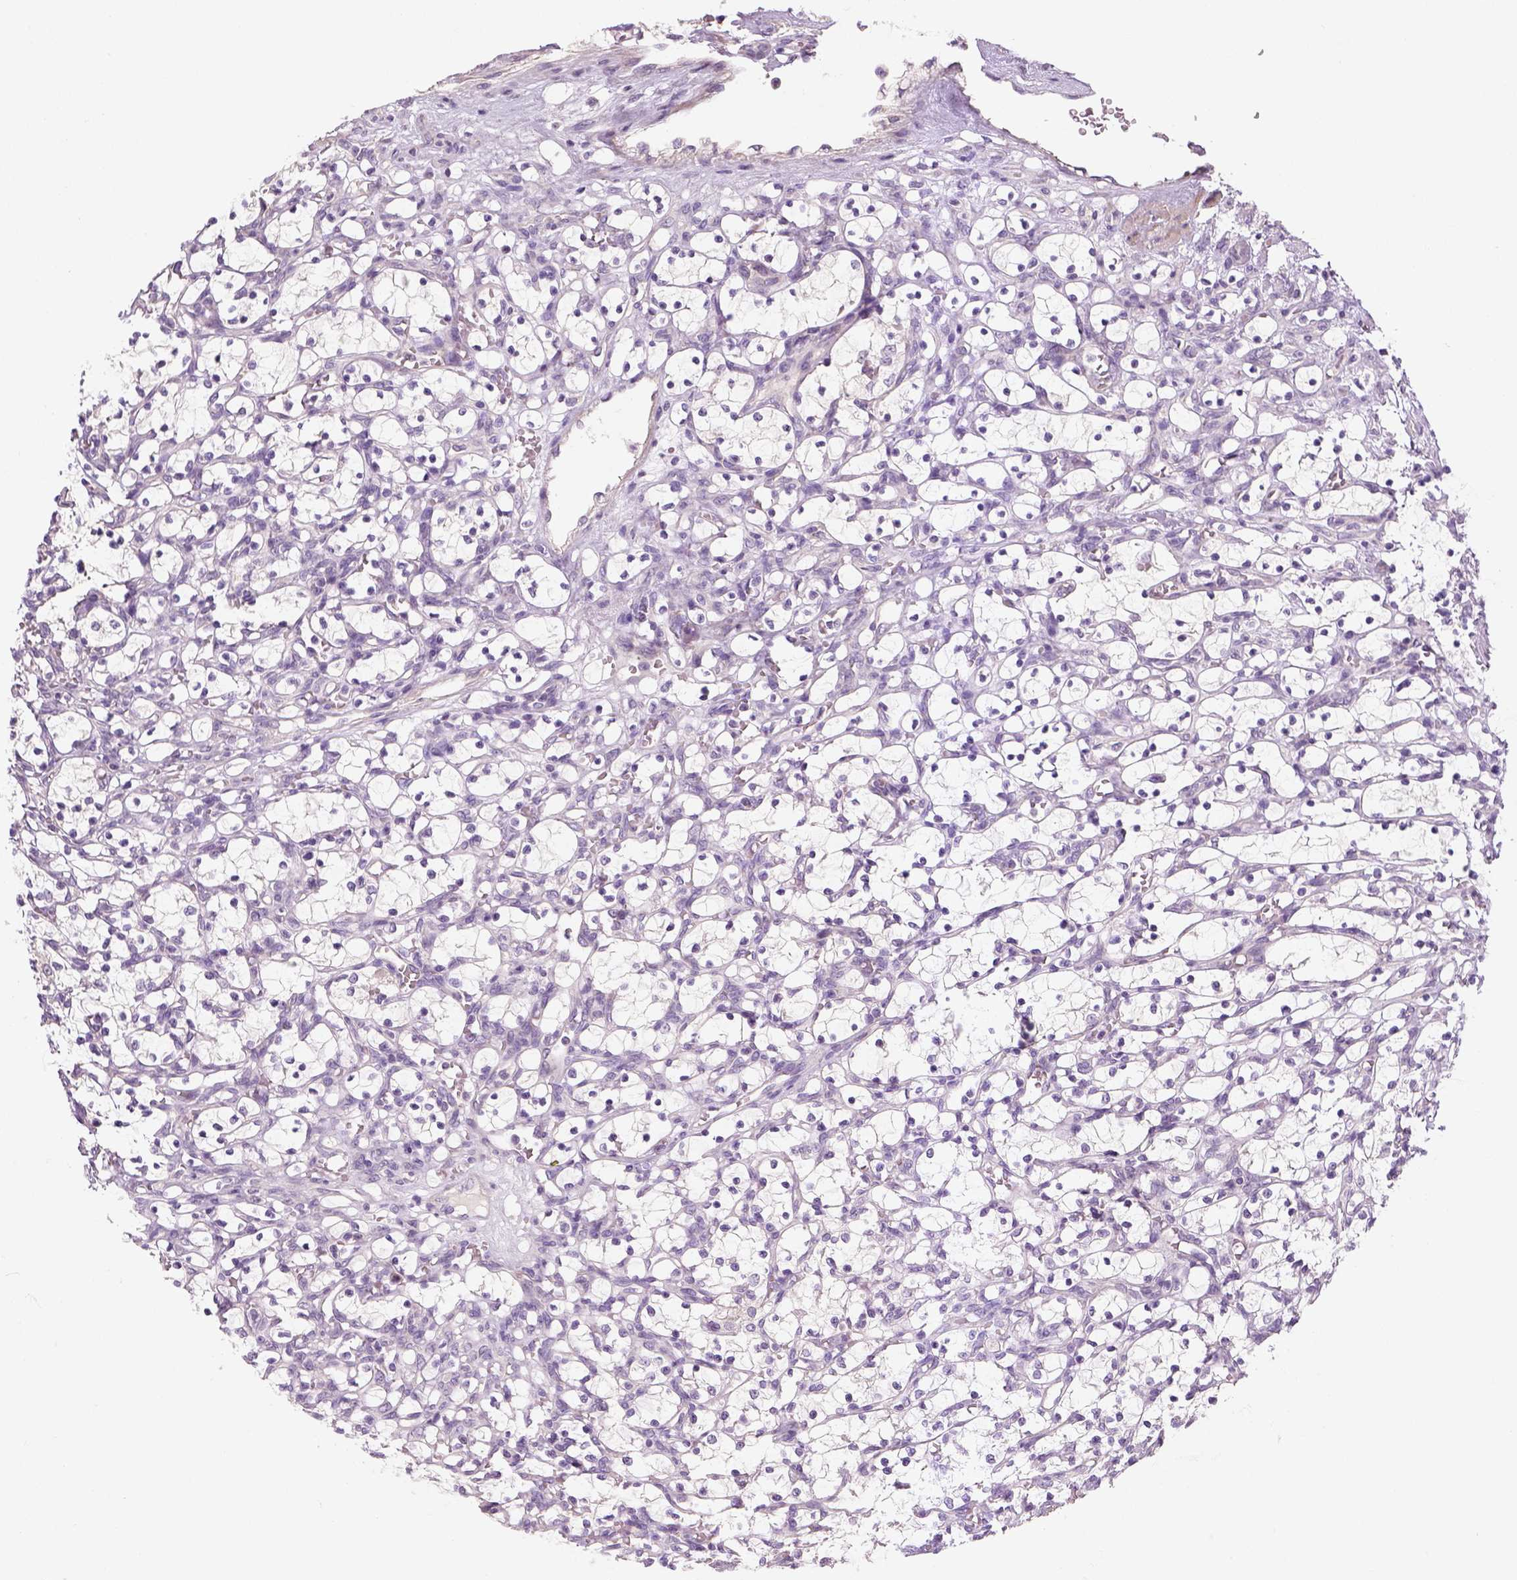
{"staining": {"intensity": "negative", "quantity": "none", "location": "none"}, "tissue": "renal cancer", "cell_type": "Tumor cells", "image_type": "cancer", "snomed": [{"axis": "morphology", "description": "Adenocarcinoma, NOS"}, {"axis": "topography", "description": "Kidney"}], "caption": "Immunohistochemistry (IHC) image of renal adenocarcinoma stained for a protein (brown), which demonstrates no positivity in tumor cells.", "gene": "NUDT6", "patient": {"sex": "female", "age": 69}}